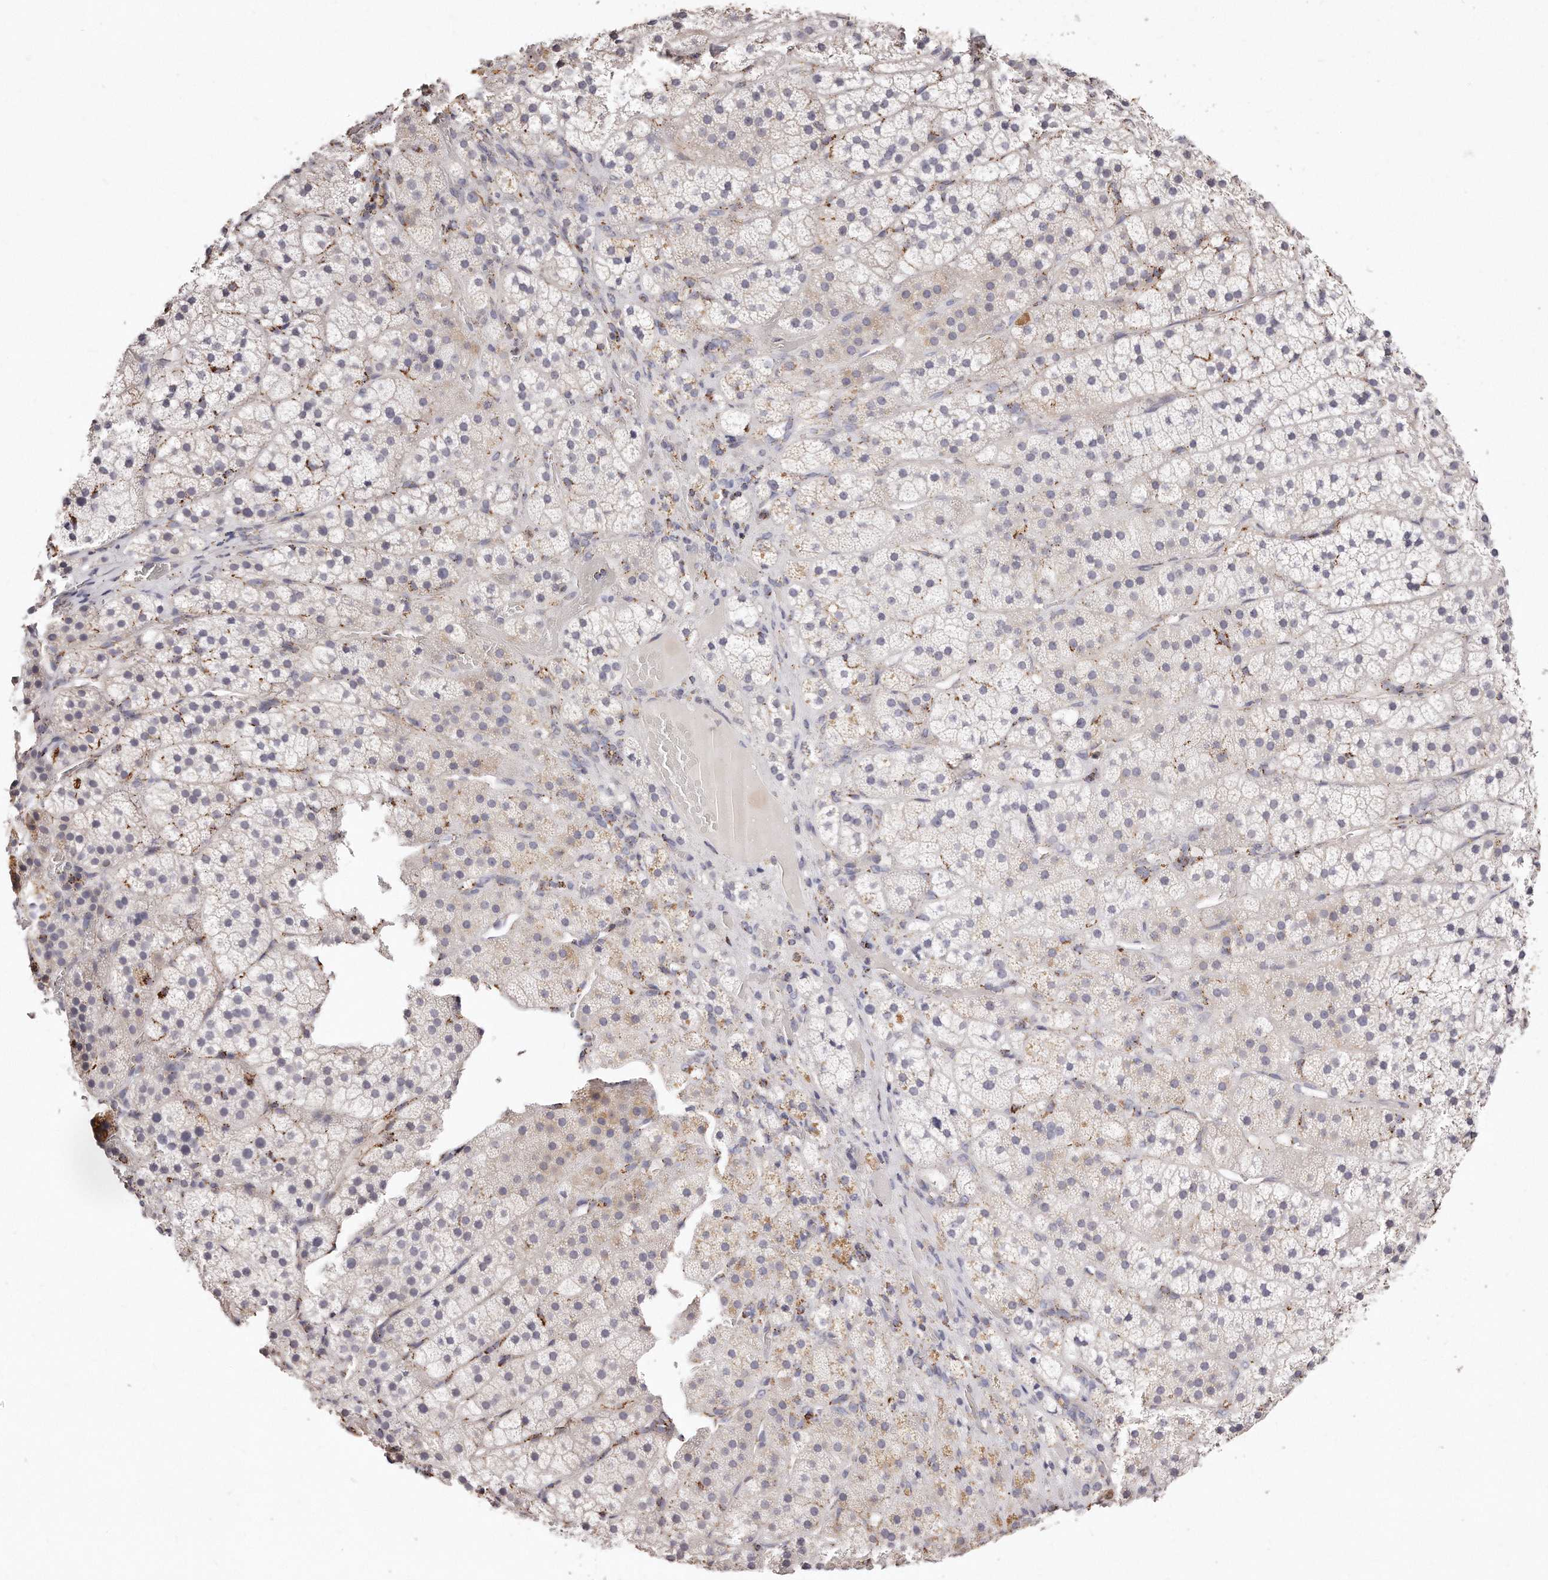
{"staining": {"intensity": "moderate", "quantity": "<25%", "location": "cytoplasmic/membranous"}, "tissue": "adrenal gland", "cell_type": "Glandular cells", "image_type": "normal", "snomed": [{"axis": "morphology", "description": "Normal tissue, NOS"}, {"axis": "topography", "description": "Adrenal gland"}], "caption": "Immunohistochemistry (IHC) (DAB) staining of normal human adrenal gland displays moderate cytoplasmic/membranous protein expression in about <25% of glandular cells. The staining was performed using DAB (3,3'-diaminobenzidine) to visualize the protein expression in brown, while the nuclei were stained in blue with hematoxylin (Magnification: 20x).", "gene": "RTKN", "patient": {"sex": "female", "age": 44}}